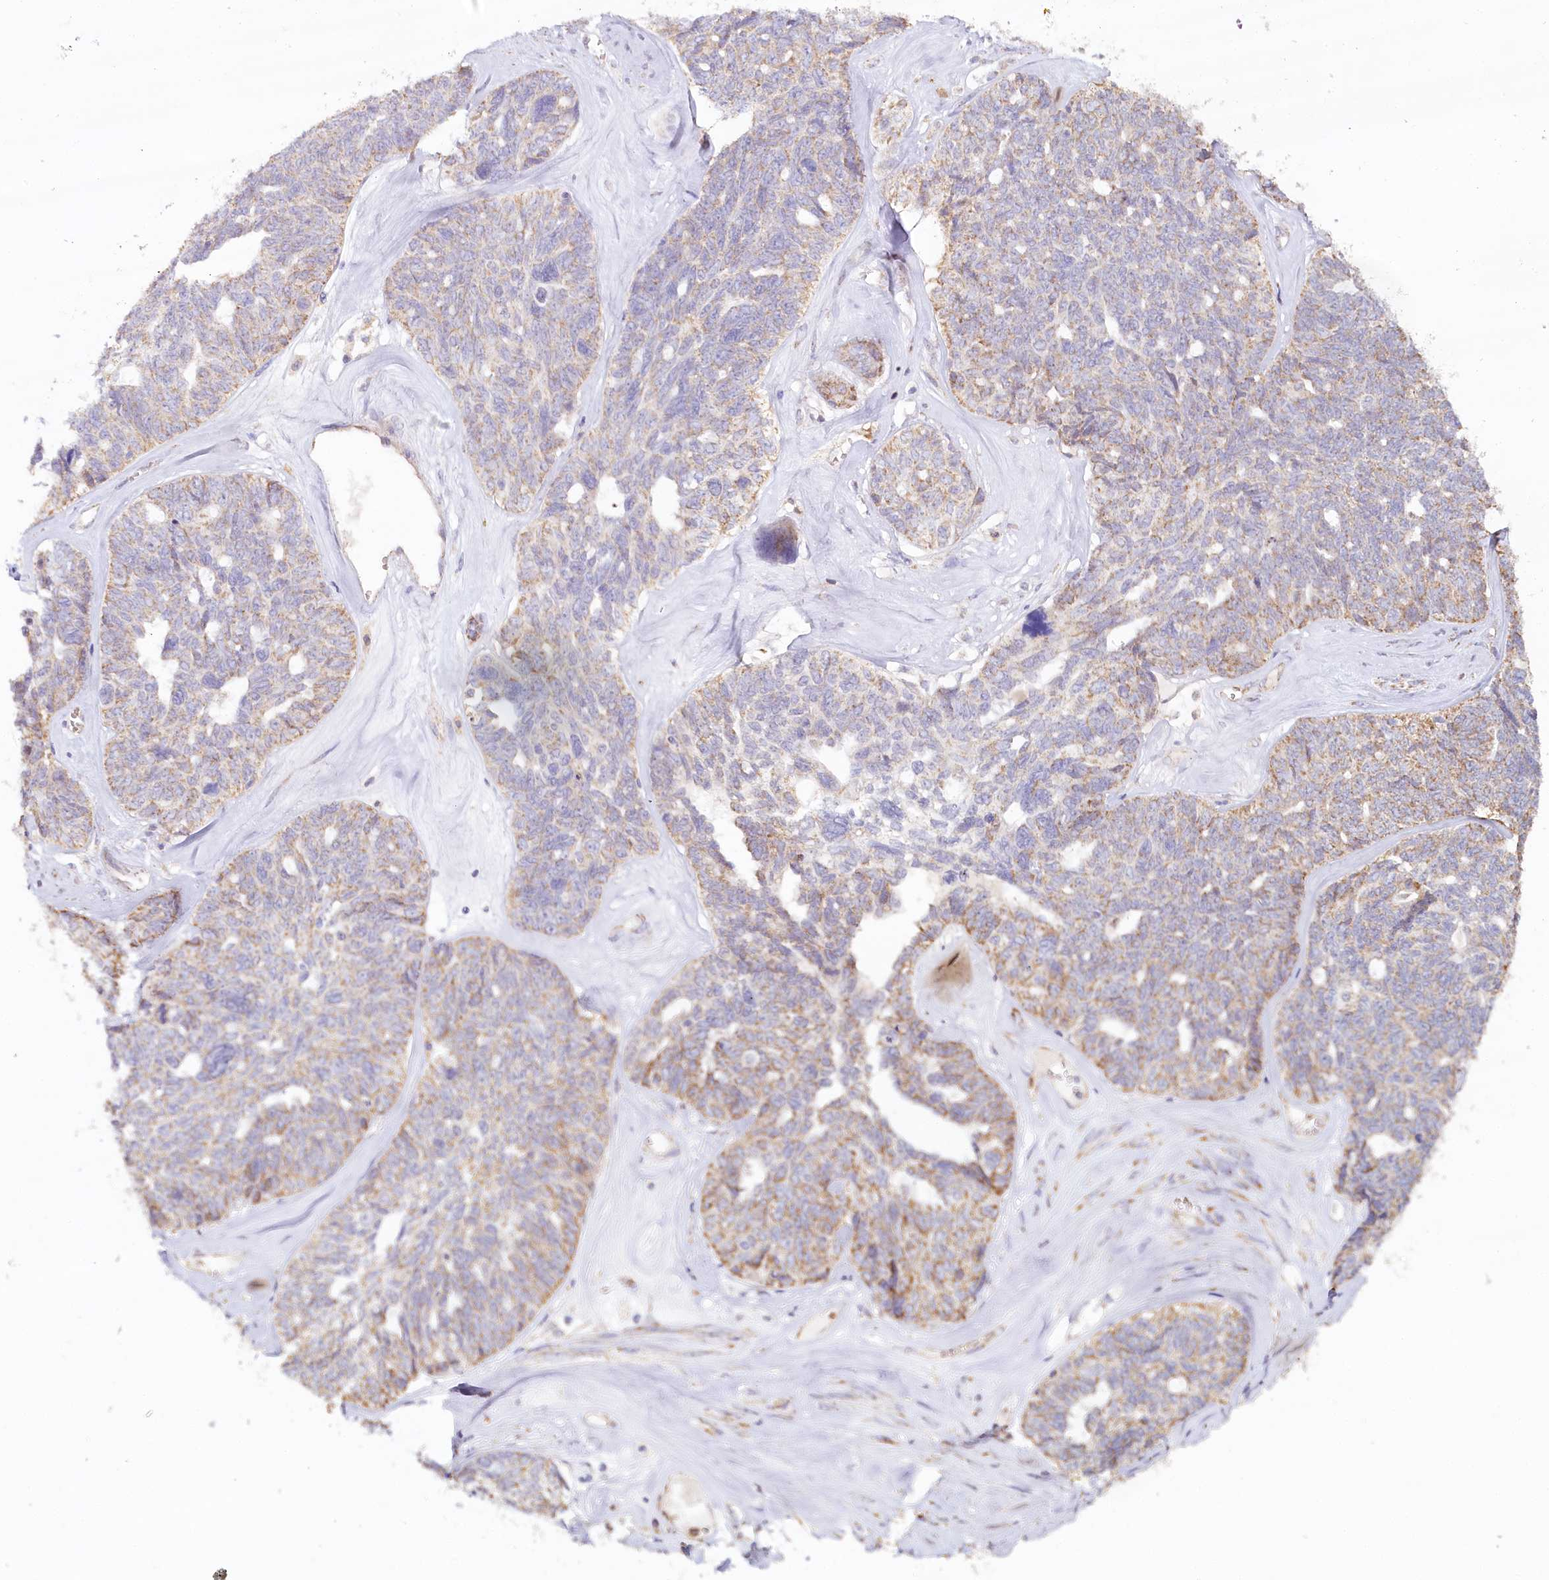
{"staining": {"intensity": "weak", "quantity": "25%-75%", "location": "cytoplasmic/membranous"}, "tissue": "ovarian cancer", "cell_type": "Tumor cells", "image_type": "cancer", "snomed": [{"axis": "morphology", "description": "Cystadenocarcinoma, serous, NOS"}, {"axis": "topography", "description": "Ovary"}], "caption": "Approximately 25%-75% of tumor cells in ovarian cancer demonstrate weak cytoplasmic/membranous protein expression as visualized by brown immunohistochemical staining.", "gene": "MMP25", "patient": {"sex": "female", "age": 79}}